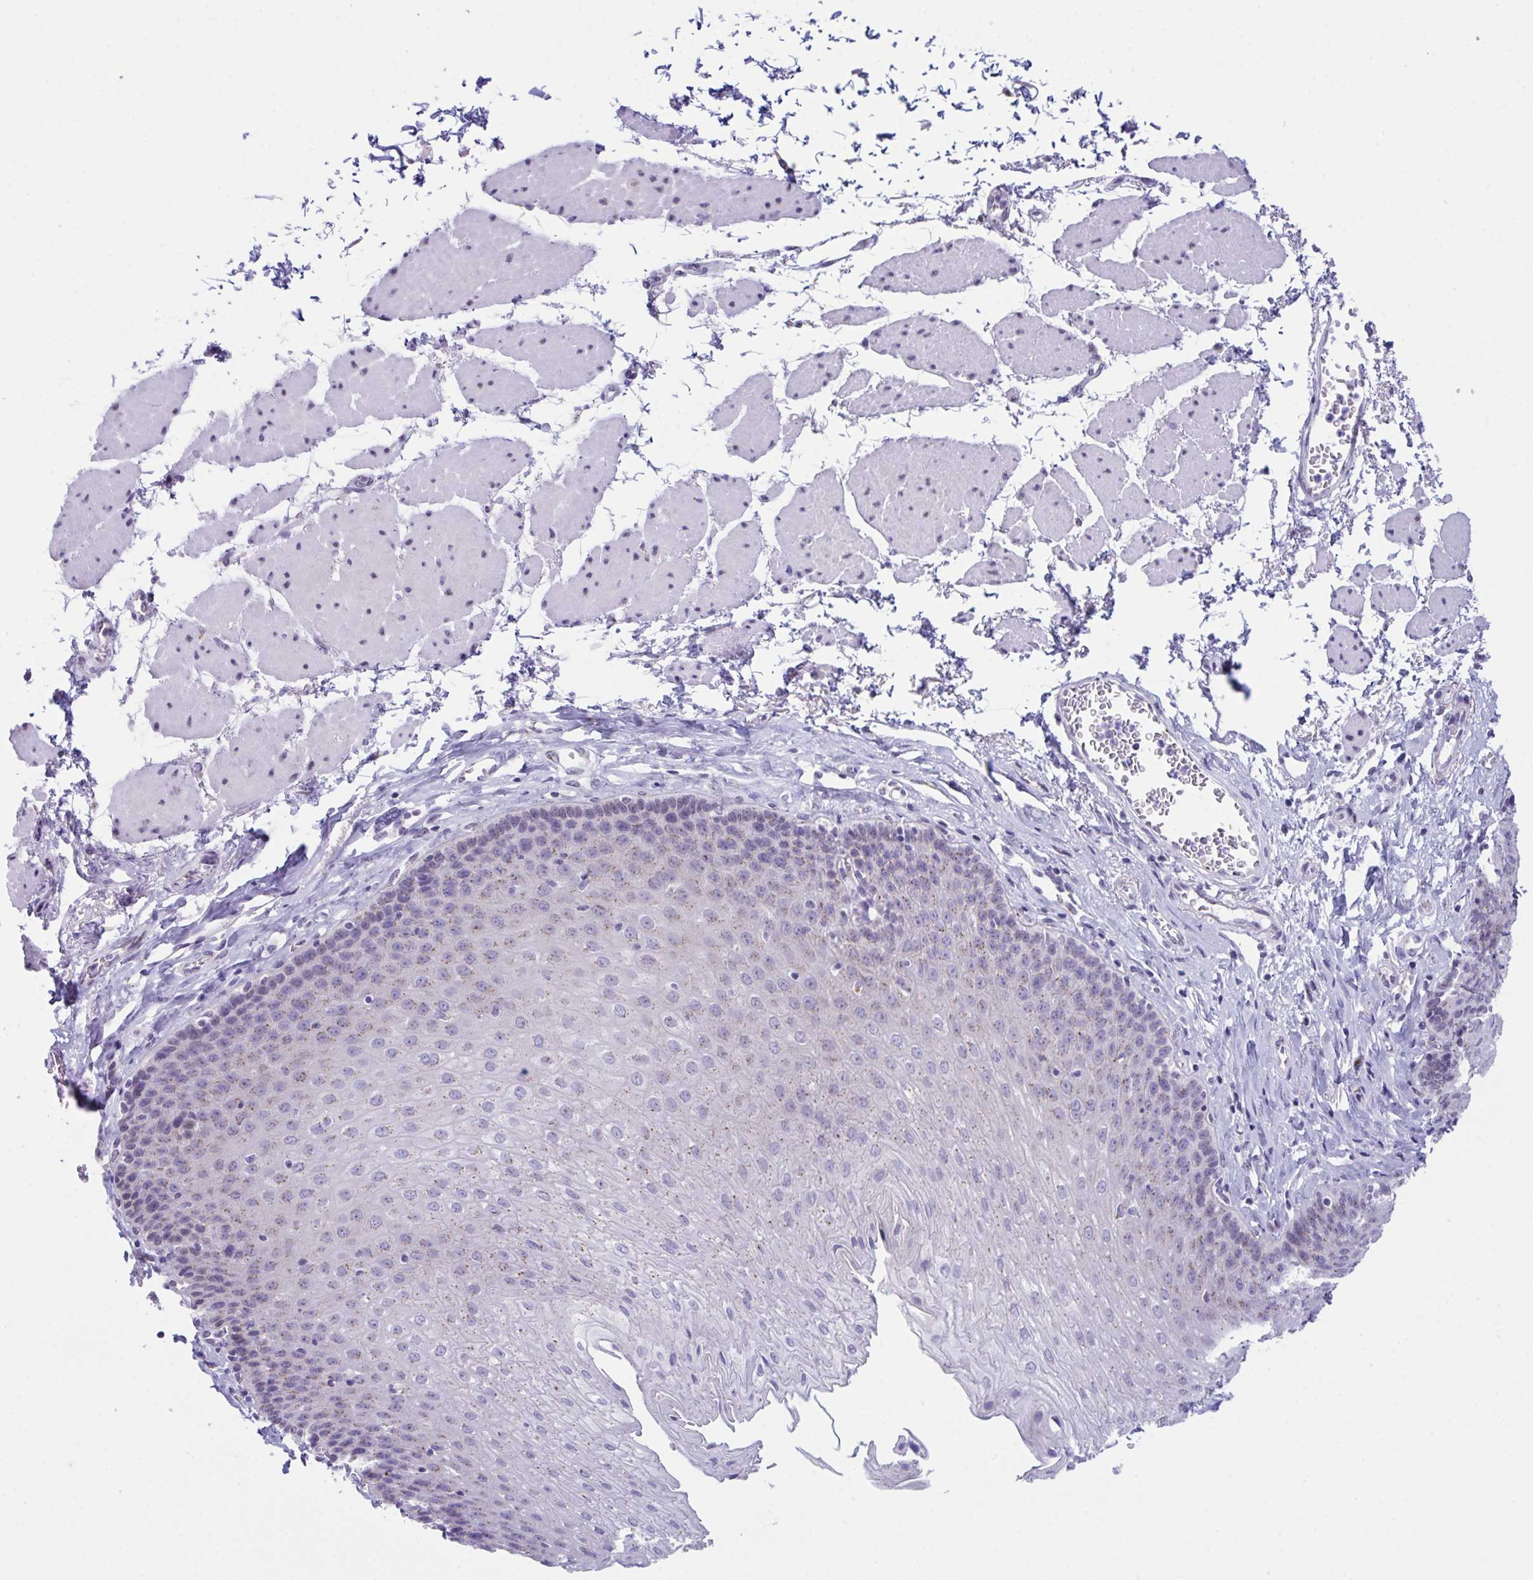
{"staining": {"intensity": "weak", "quantity": "25%-75%", "location": "cytoplasmic/membranous"}, "tissue": "esophagus", "cell_type": "Squamous epithelial cells", "image_type": "normal", "snomed": [{"axis": "morphology", "description": "Normal tissue, NOS"}, {"axis": "topography", "description": "Esophagus"}], "caption": "Weak cytoplasmic/membranous positivity is appreciated in approximately 25%-75% of squamous epithelial cells in normal esophagus.", "gene": "SCLY", "patient": {"sex": "female", "age": 81}}